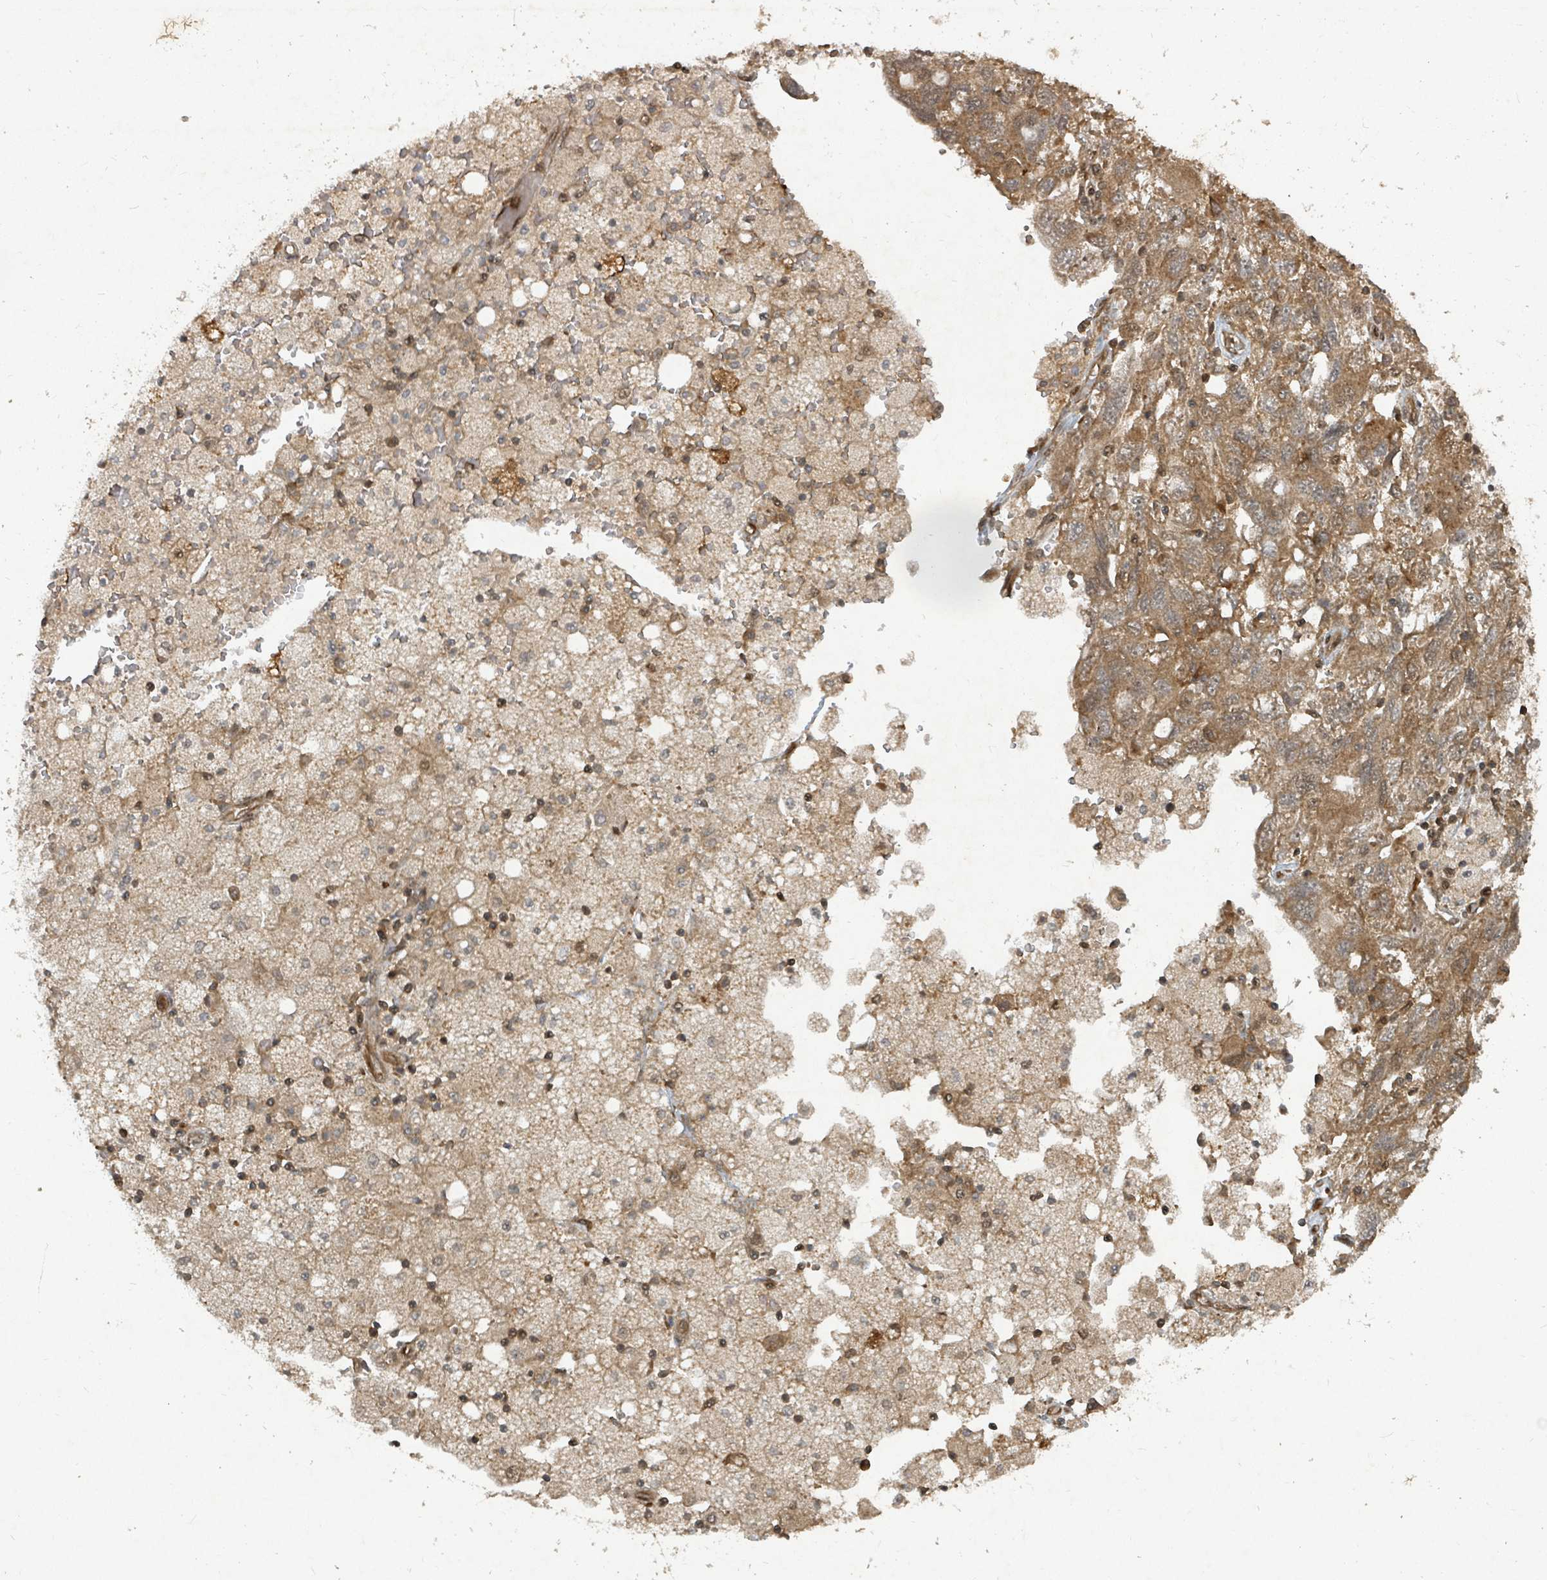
{"staining": {"intensity": "moderate", "quantity": ">75%", "location": "cytoplasmic/membranous,nuclear"}, "tissue": "ovarian cancer", "cell_type": "Tumor cells", "image_type": "cancer", "snomed": [{"axis": "morphology", "description": "Carcinoma, NOS"}, {"axis": "morphology", "description": "Cystadenocarcinoma, serous, NOS"}, {"axis": "topography", "description": "Ovary"}], "caption": "A brown stain shows moderate cytoplasmic/membranous and nuclear expression of a protein in ovarian cancer tumor cells.", "gene": "KDM4E", "patient": {"sex": "female", "age": 69}}